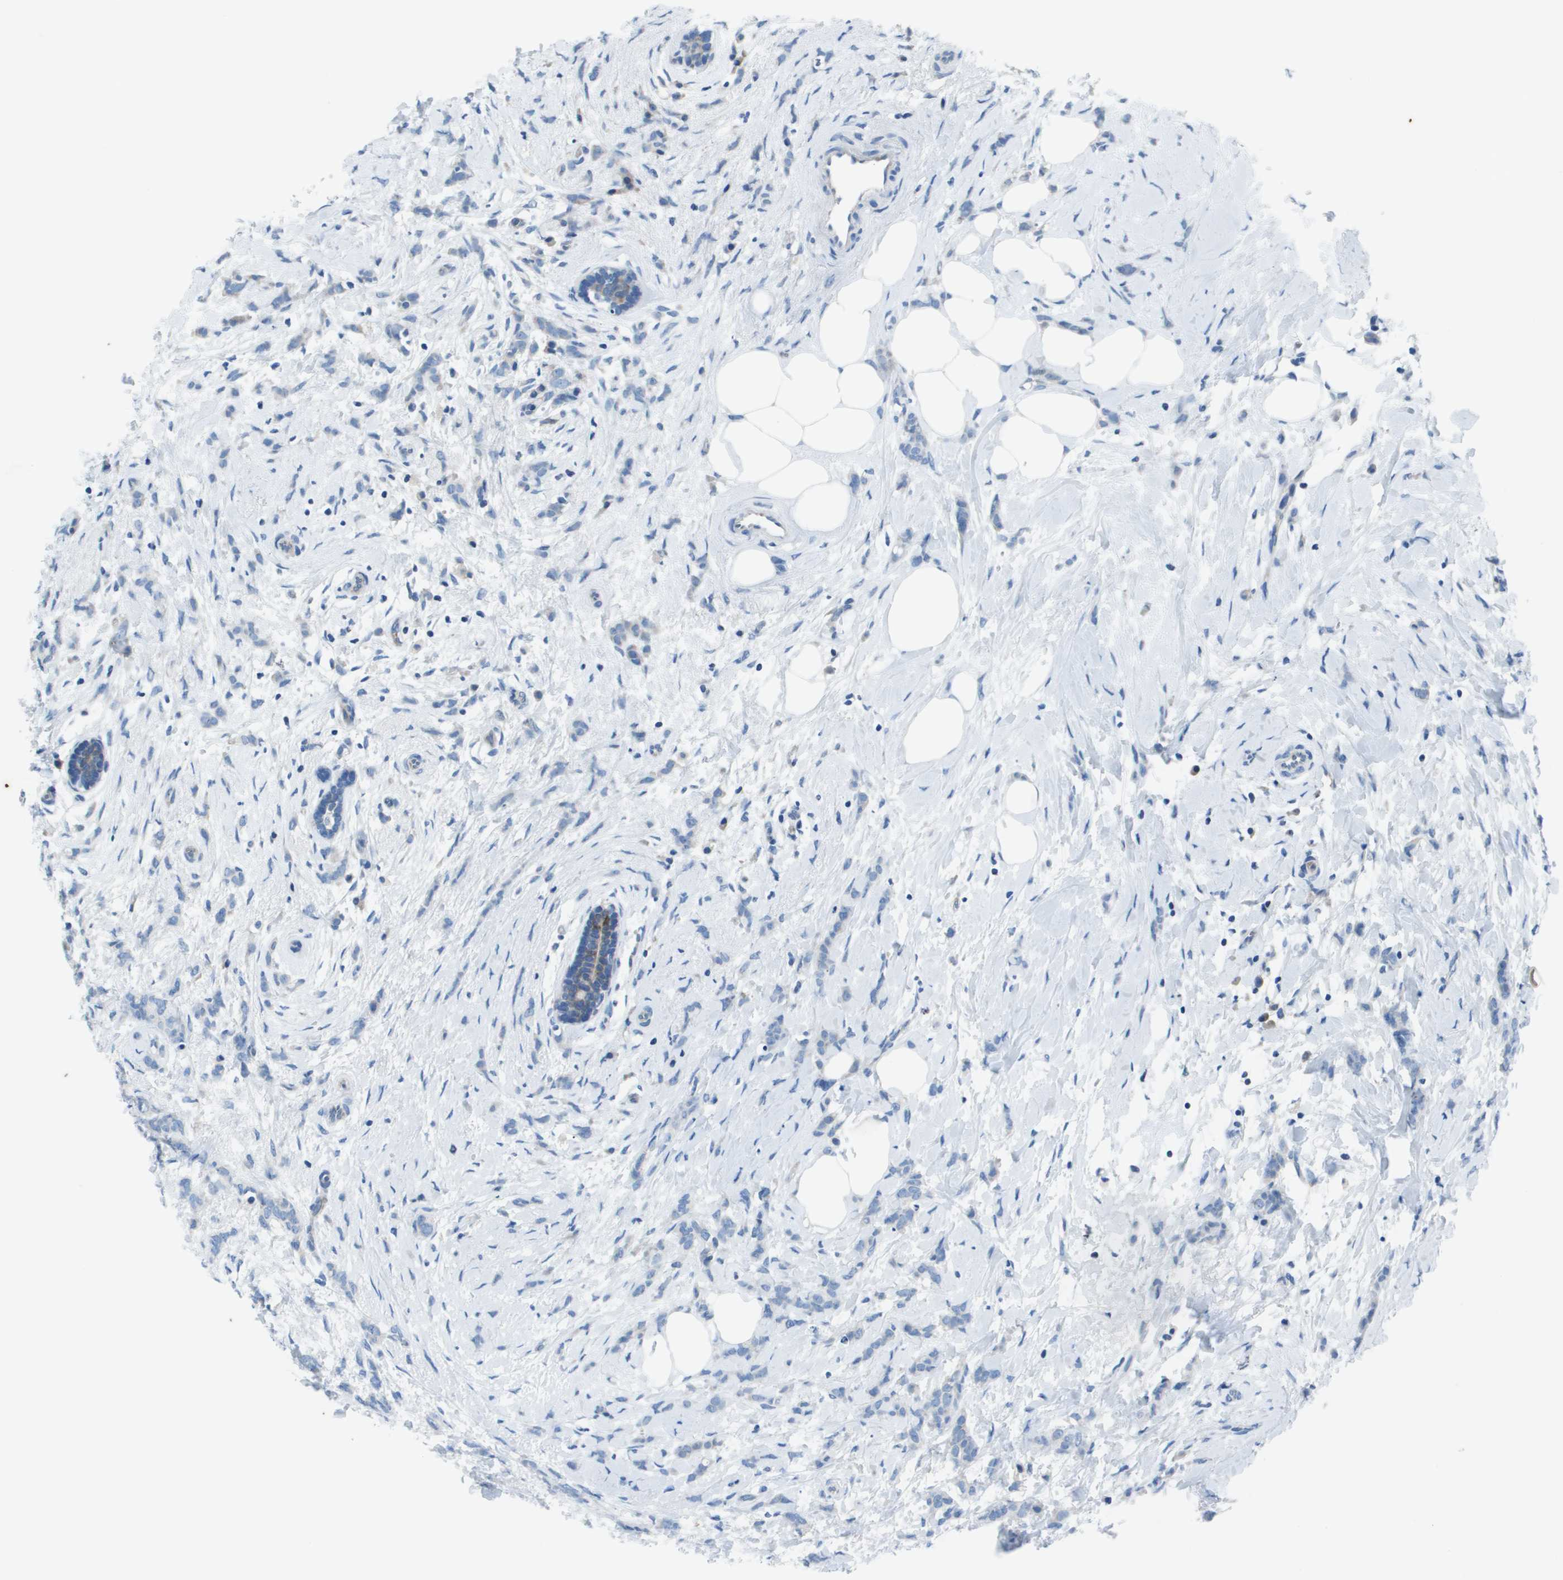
{"staining": {"intensity": "weak", "quantity": "25%-75%", "location": "cytoplasmic/membranous"}, "tissue": "breast cancer", "cell_type": "Tumor cells", "image_type": "cancer", "snomed": [{"axis": "morphology", "description": "Lobular carcinoma, in situ"}, {"axis": "morphology", "description": "Lobular carcinoma"}, {"axis": "topography", "description": "Breast"}], "caption": "A micrograph of breast lobular carcinoma in situ stained for a protein demonstrates weak cytoplasmic/membranous brown staining in tumor cells.", "gene": "STIP1", "patient": {"sex": "female", "age": 41}}